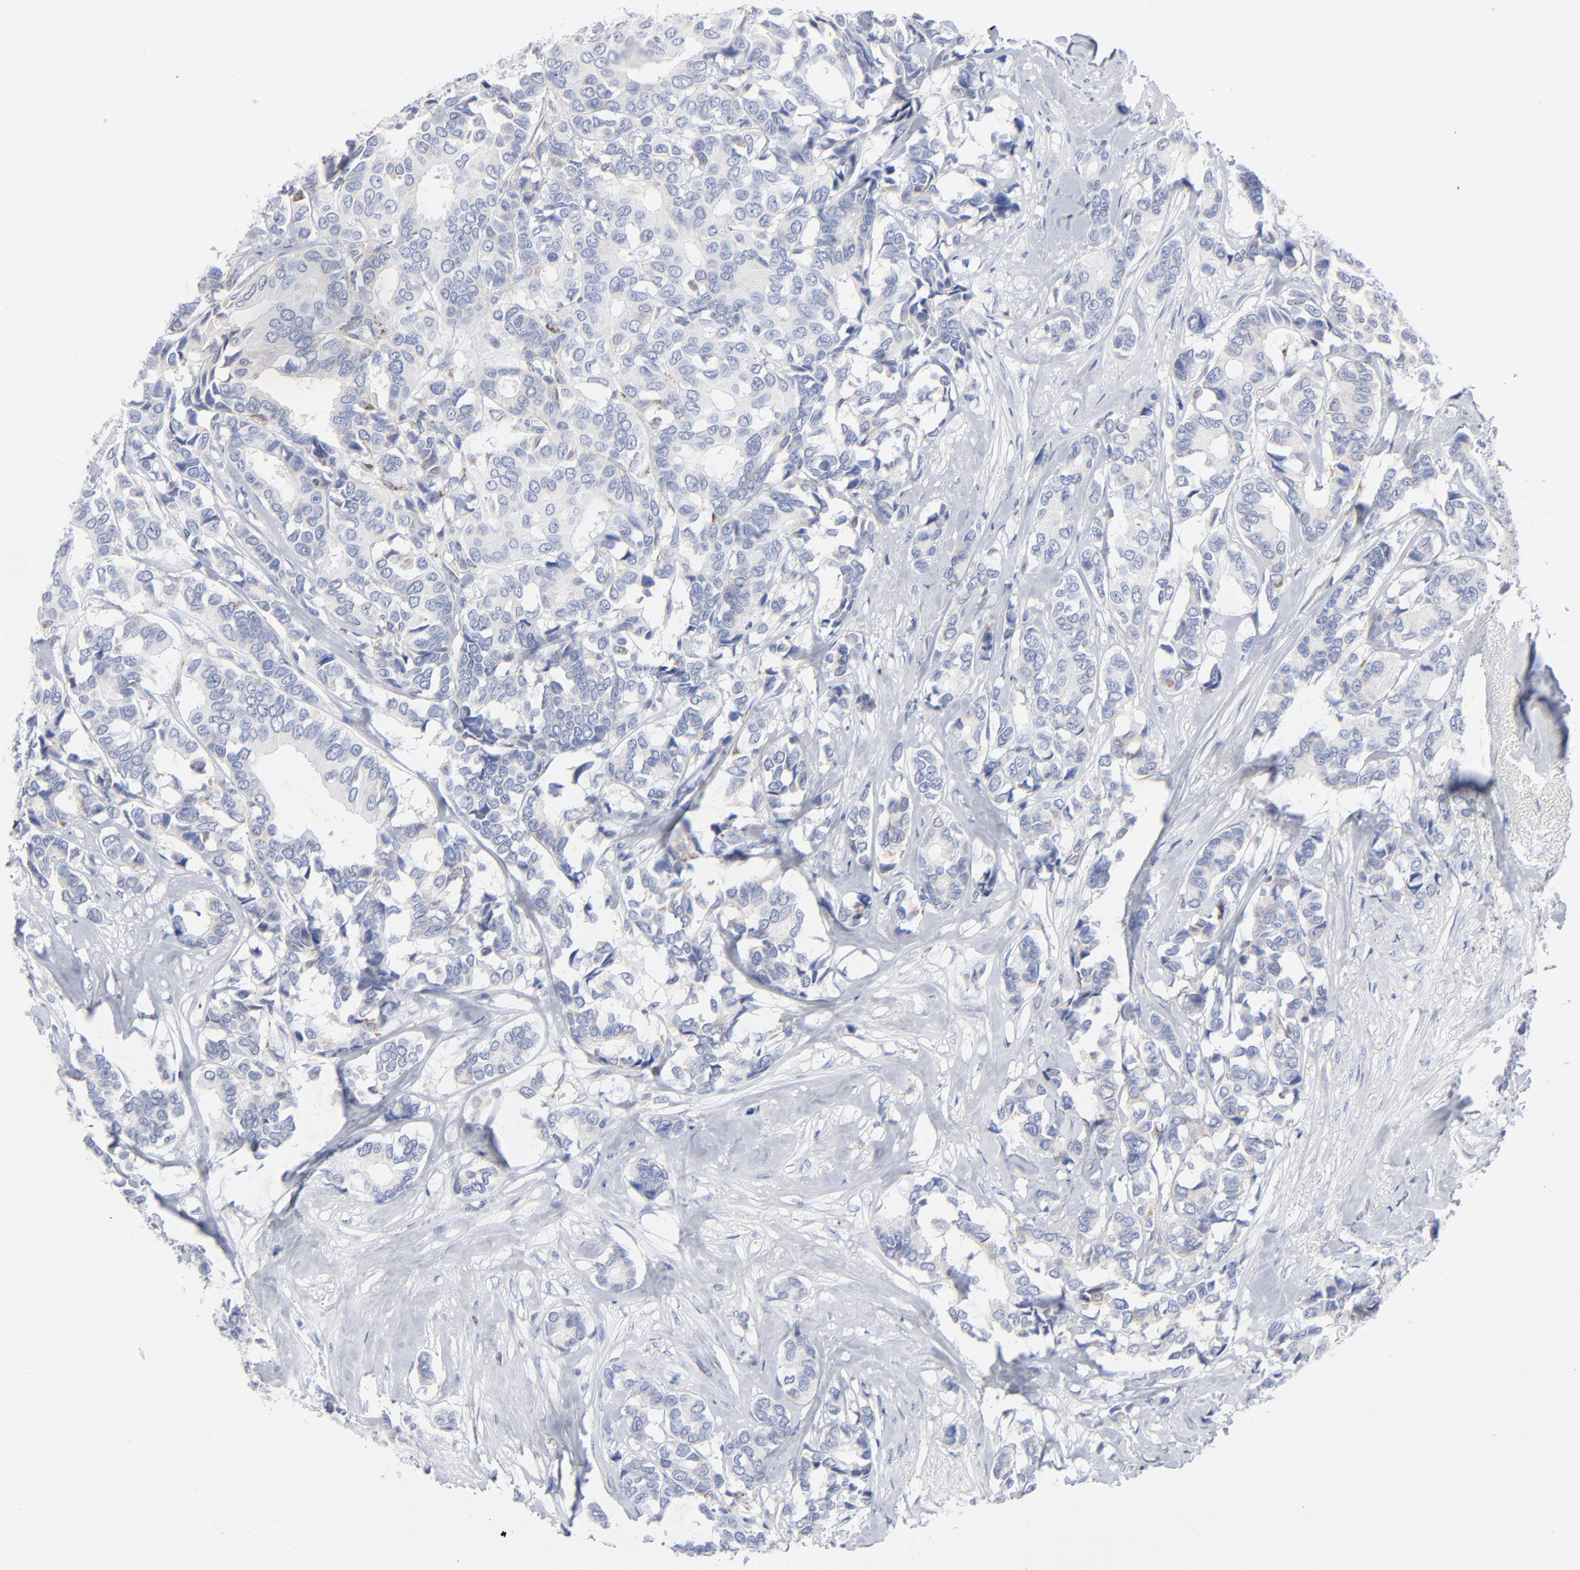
{"staining": {"intensity": "negative", "quantity": "none", "location": "none"}, "tissue": "breast cancer", "cell_type": "Tumor cells", "image_type": "cancer", "snomed": [{"axis": "morphology", "description": "Duct carcinoma"}, {"axis": "topography", "description": "Breast"}], "caption": "High magnification brightfield microscopy of breast infiltrating ductal carcinoma stained with DAB (brown) and counterstained with hematoxylin (blue): tumor cells show no significant expression. (DAB immunohistochemistry with hematoxylin counter stain).", "gene": "CHCHD10", "patient": {"sex": "female", "age": 87}}